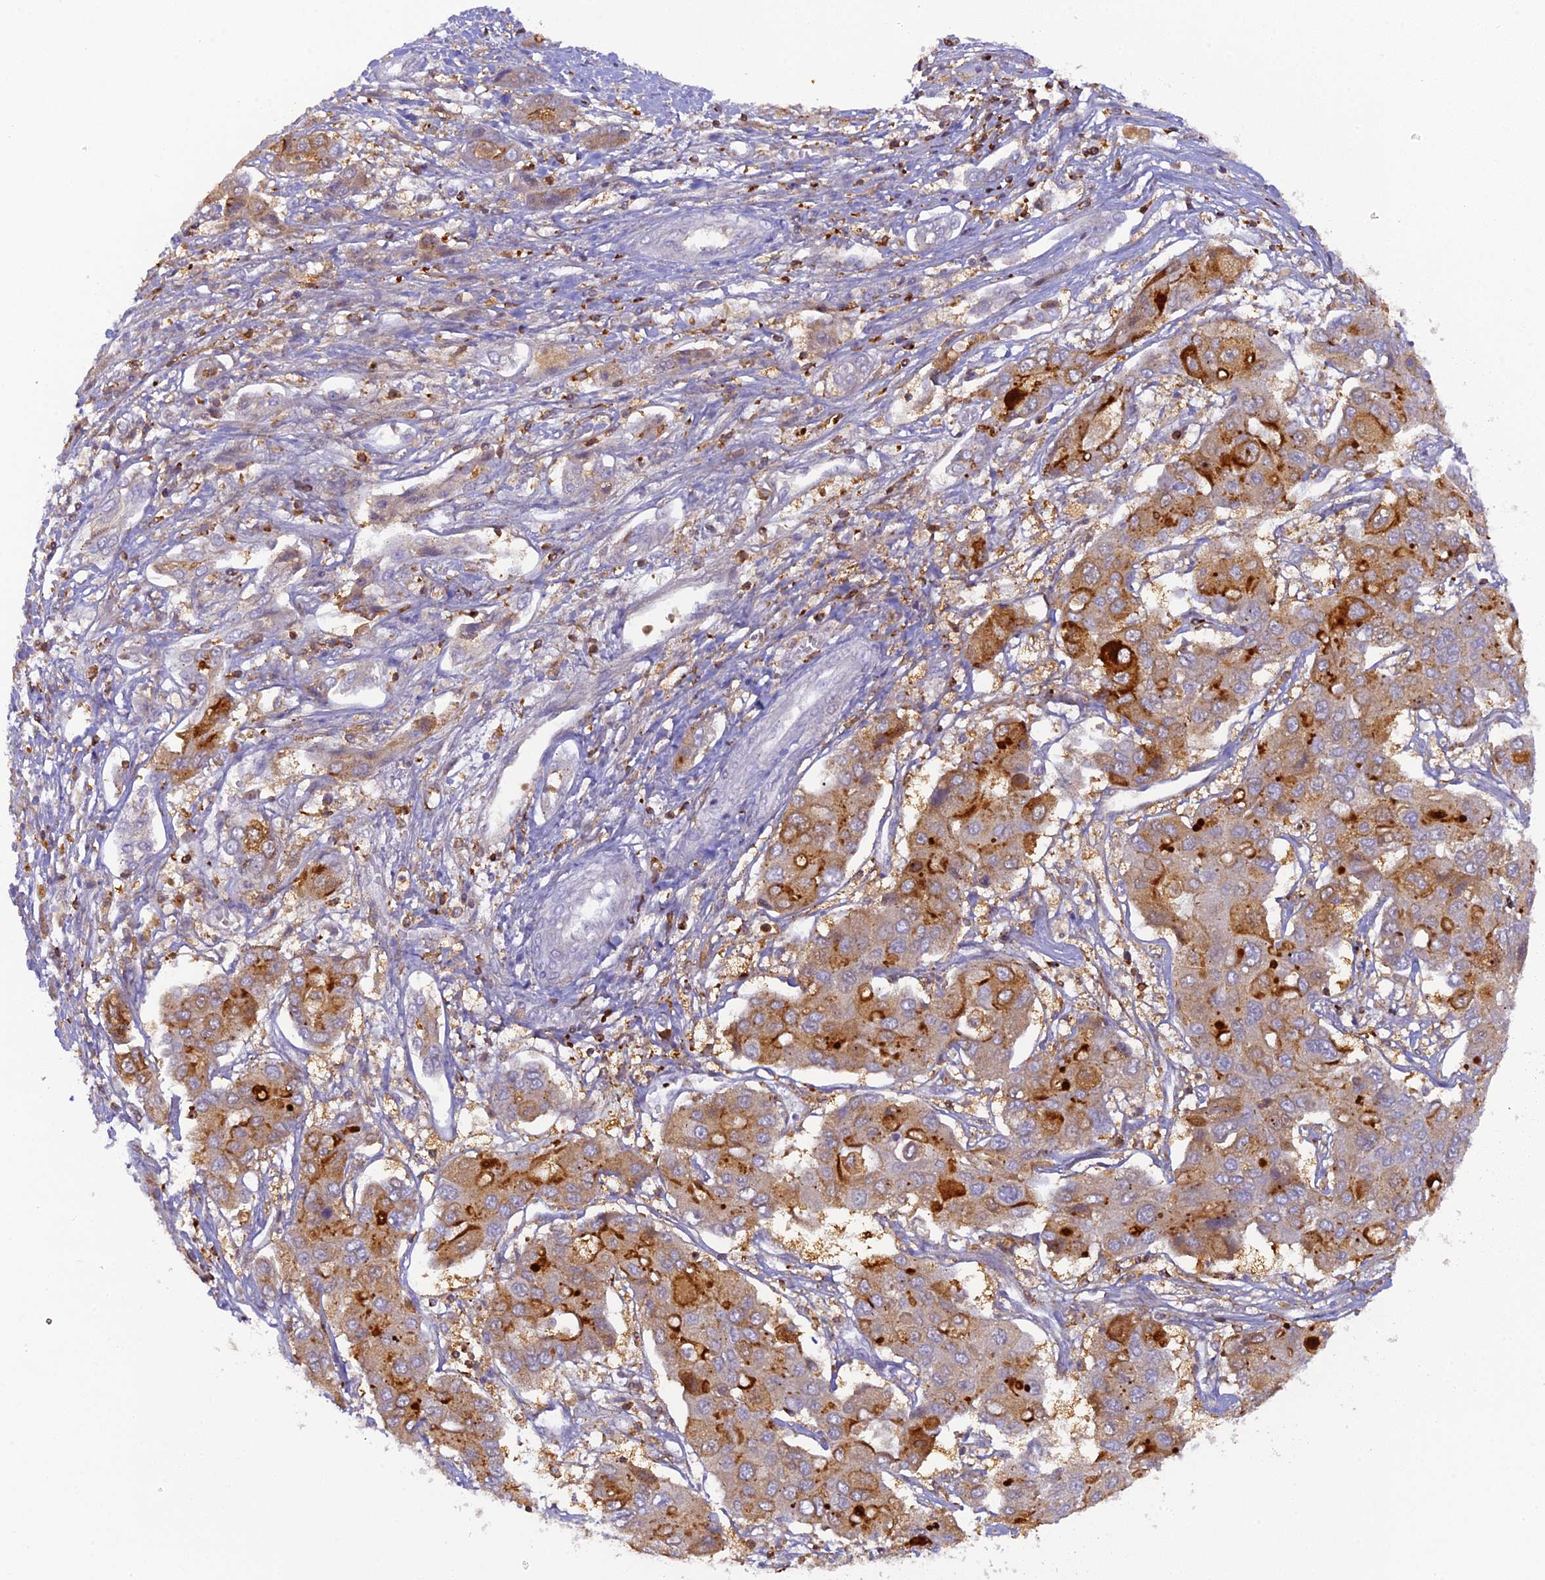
{"staining": {"intensity": "moderate", "quantity": "25%-75%", "location": "cytoplasmic/membranous"}, "tissue": "liver cancer", "cell_type": "Tumor cells", "image_type": "cancer", "snomed": [{"axis": "morphology", "description": "Cholangiocarcinoma"}, {"axis": "topography", "description": "Liver"}], "caption": "Human liver cancer stained with a protein marker displays moderate staining in tumor cells.", "gene": "FYB1", "patient": {"sex": "male", "age": 67}}